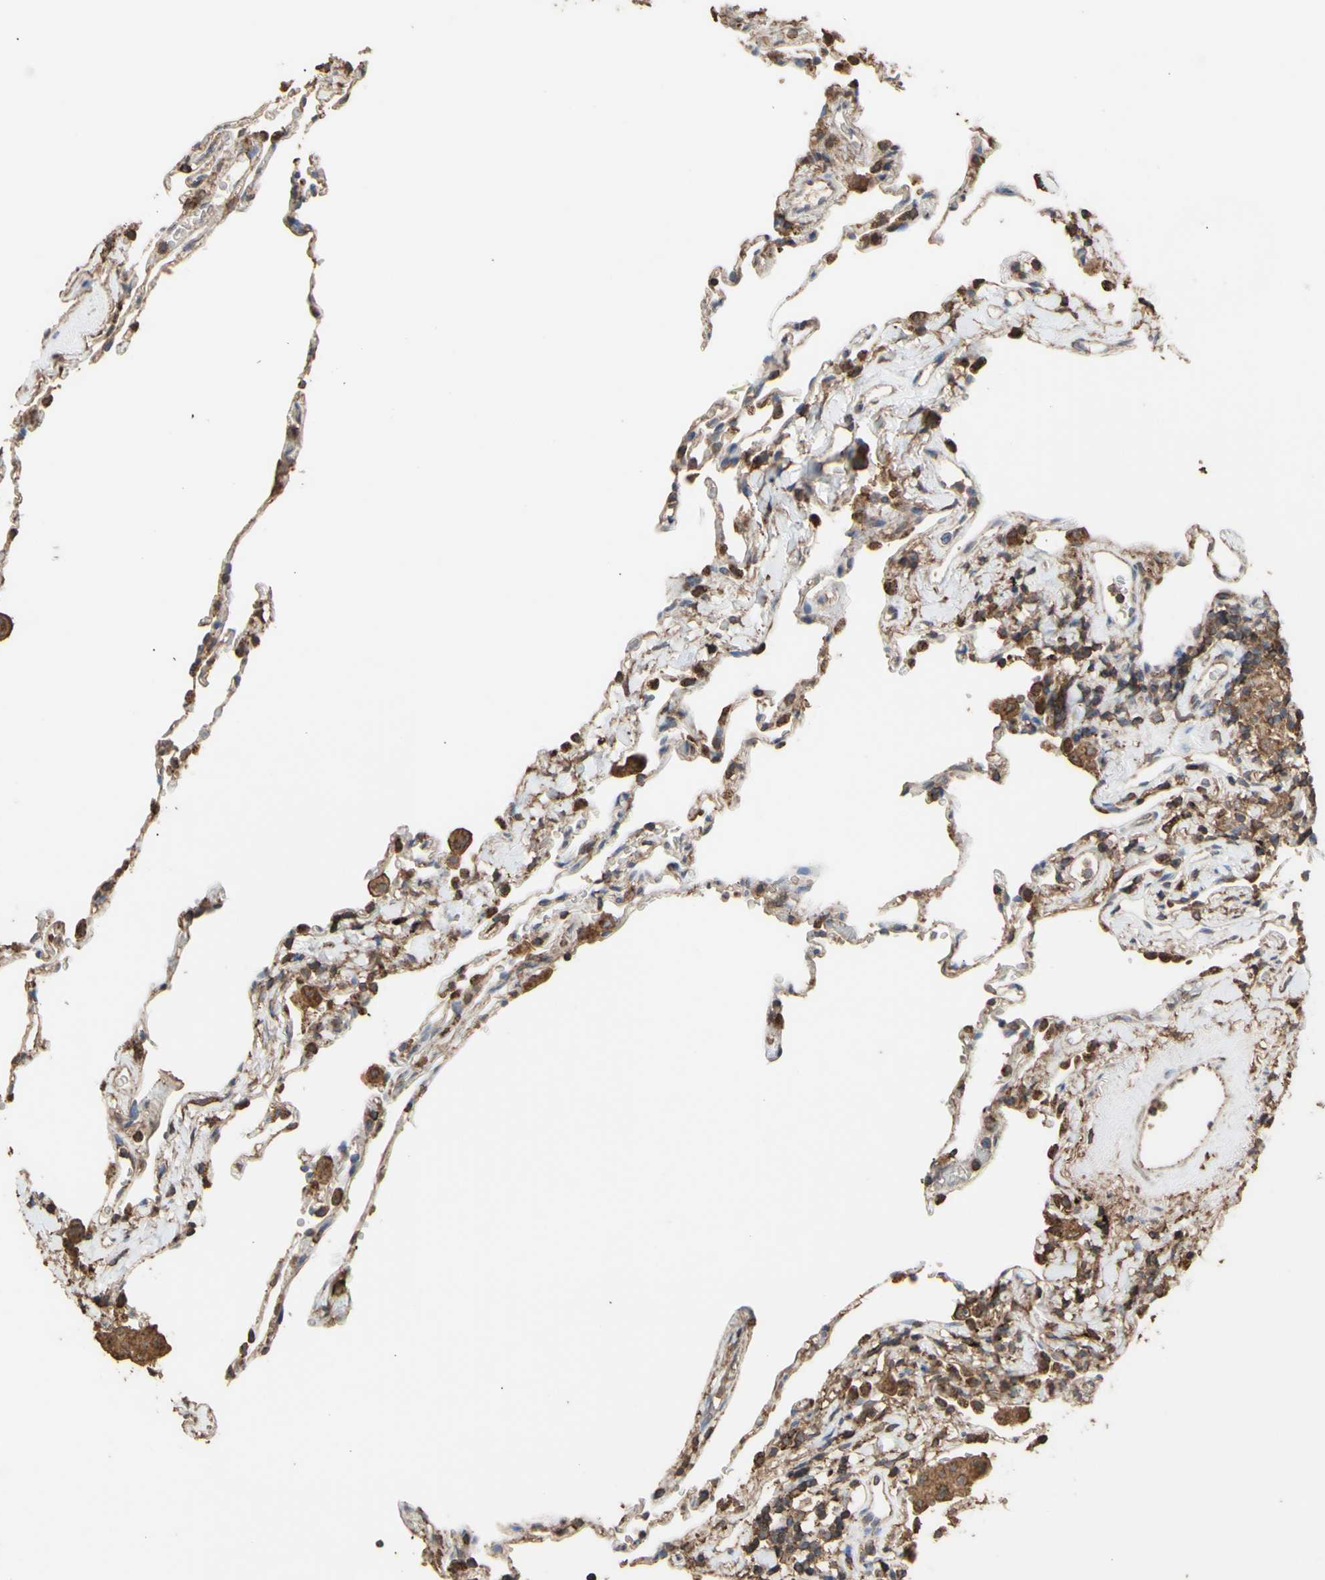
{"staining": {"intensity": "moderate", "quantity": ">75%", "location": "cytoplasmic/membranous"}, "tissue": "lung", "cell_type": "Alveolar cells", "image_type": "normal", "snomed": [{"axis": "morphology", "description": "Normal tissue, NOS"}, {"axis": "topography", "description": "Lung"}], "caption": "Immunohistochemical staining of unremarkable lung displays >75% levels of moderate cytoplasmic/membranous protein staining in about >75% of alveolar cells. The staining is performed using DAB (3,3'-diaminobenzidine) brown chromogen to label protein expression. The nuclei are counter-stained blue using hematoxylin.", "gene": "ALDH9A1", "patient": {"sex": "male", "age": 59}}